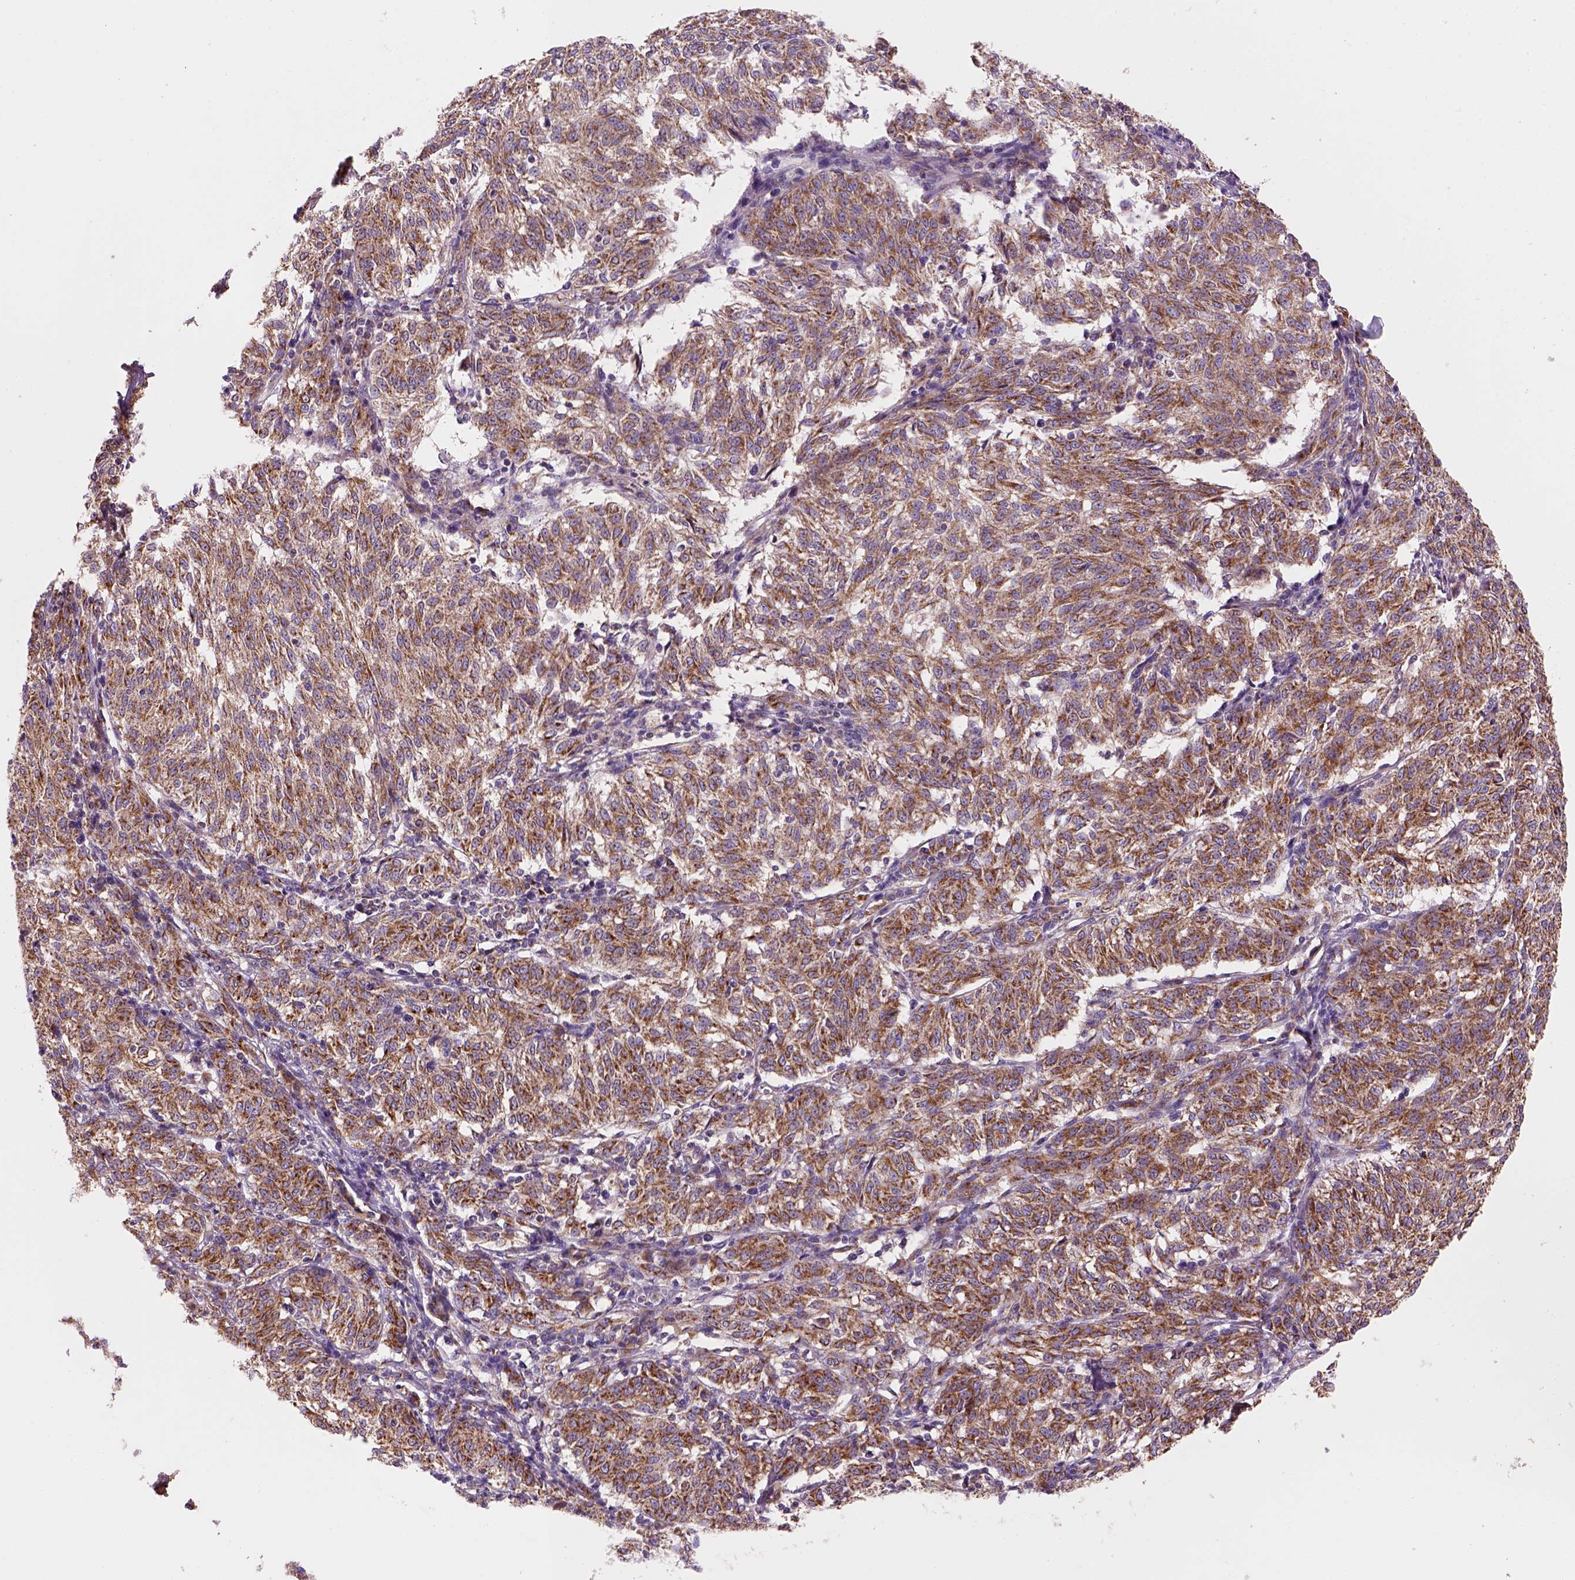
{"staining": {"intensity": "moderate", "quantity": "25%-75%", "location": "cytoplasmic/membranous"}, "tissue": "melanoma", "cell_type": "Tumor cells", "image_type": "cancer", "snomed": [{"axis": "morphology", "description": "Malignant melanoma, NOS"}, {"axis": "topography", "description": "Skin"}], "caption": "Immunohistochemical staining of human malignant melanoma shows moderate cytoplasmic/membranous protein expression in approximately 25%-75% of tumor cells.", "gene": "WARS2", "patient": {"sex": "female", "age": 72}}